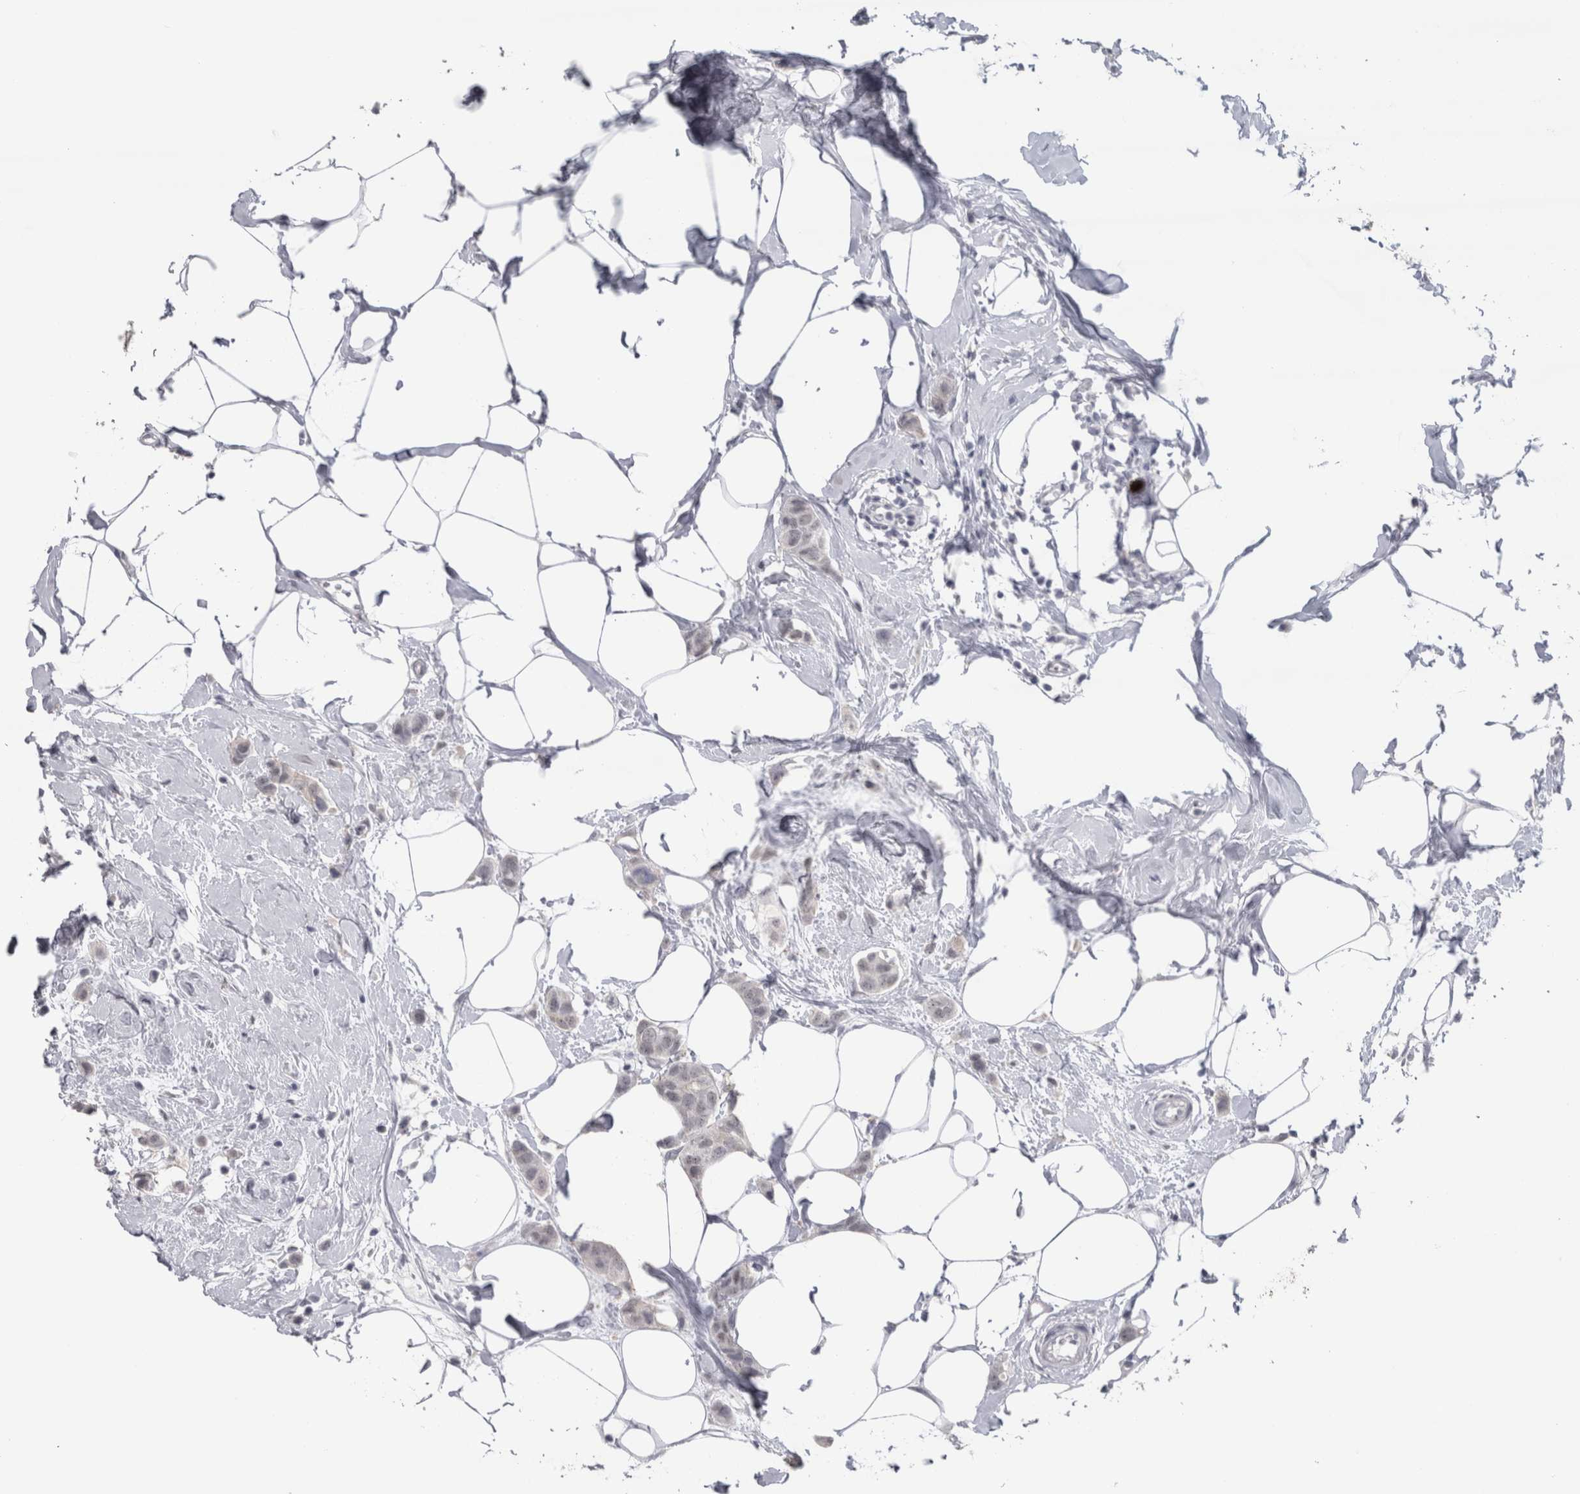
{"staining": {"intensity": "weak", "quantity": ">75%", "location": "nuclear"}, "tissue": "breast cancer", "cell_type": "Tumor cells", "image_type": "cancer", "snomed": [{"axis": "morphology", "description": "Normal tissue, NOS"}, {"axis": "morphology", "description": "Duct carcinoma"}, {"axis": "topography", "description": "Breast"}], "caption": "Breast cancer (intraductal carcinoma) stained with a protein marker shows weak staining in tumor cells.", "gene": "CDH17", "patient": {"sex": "female", "age": 50}}